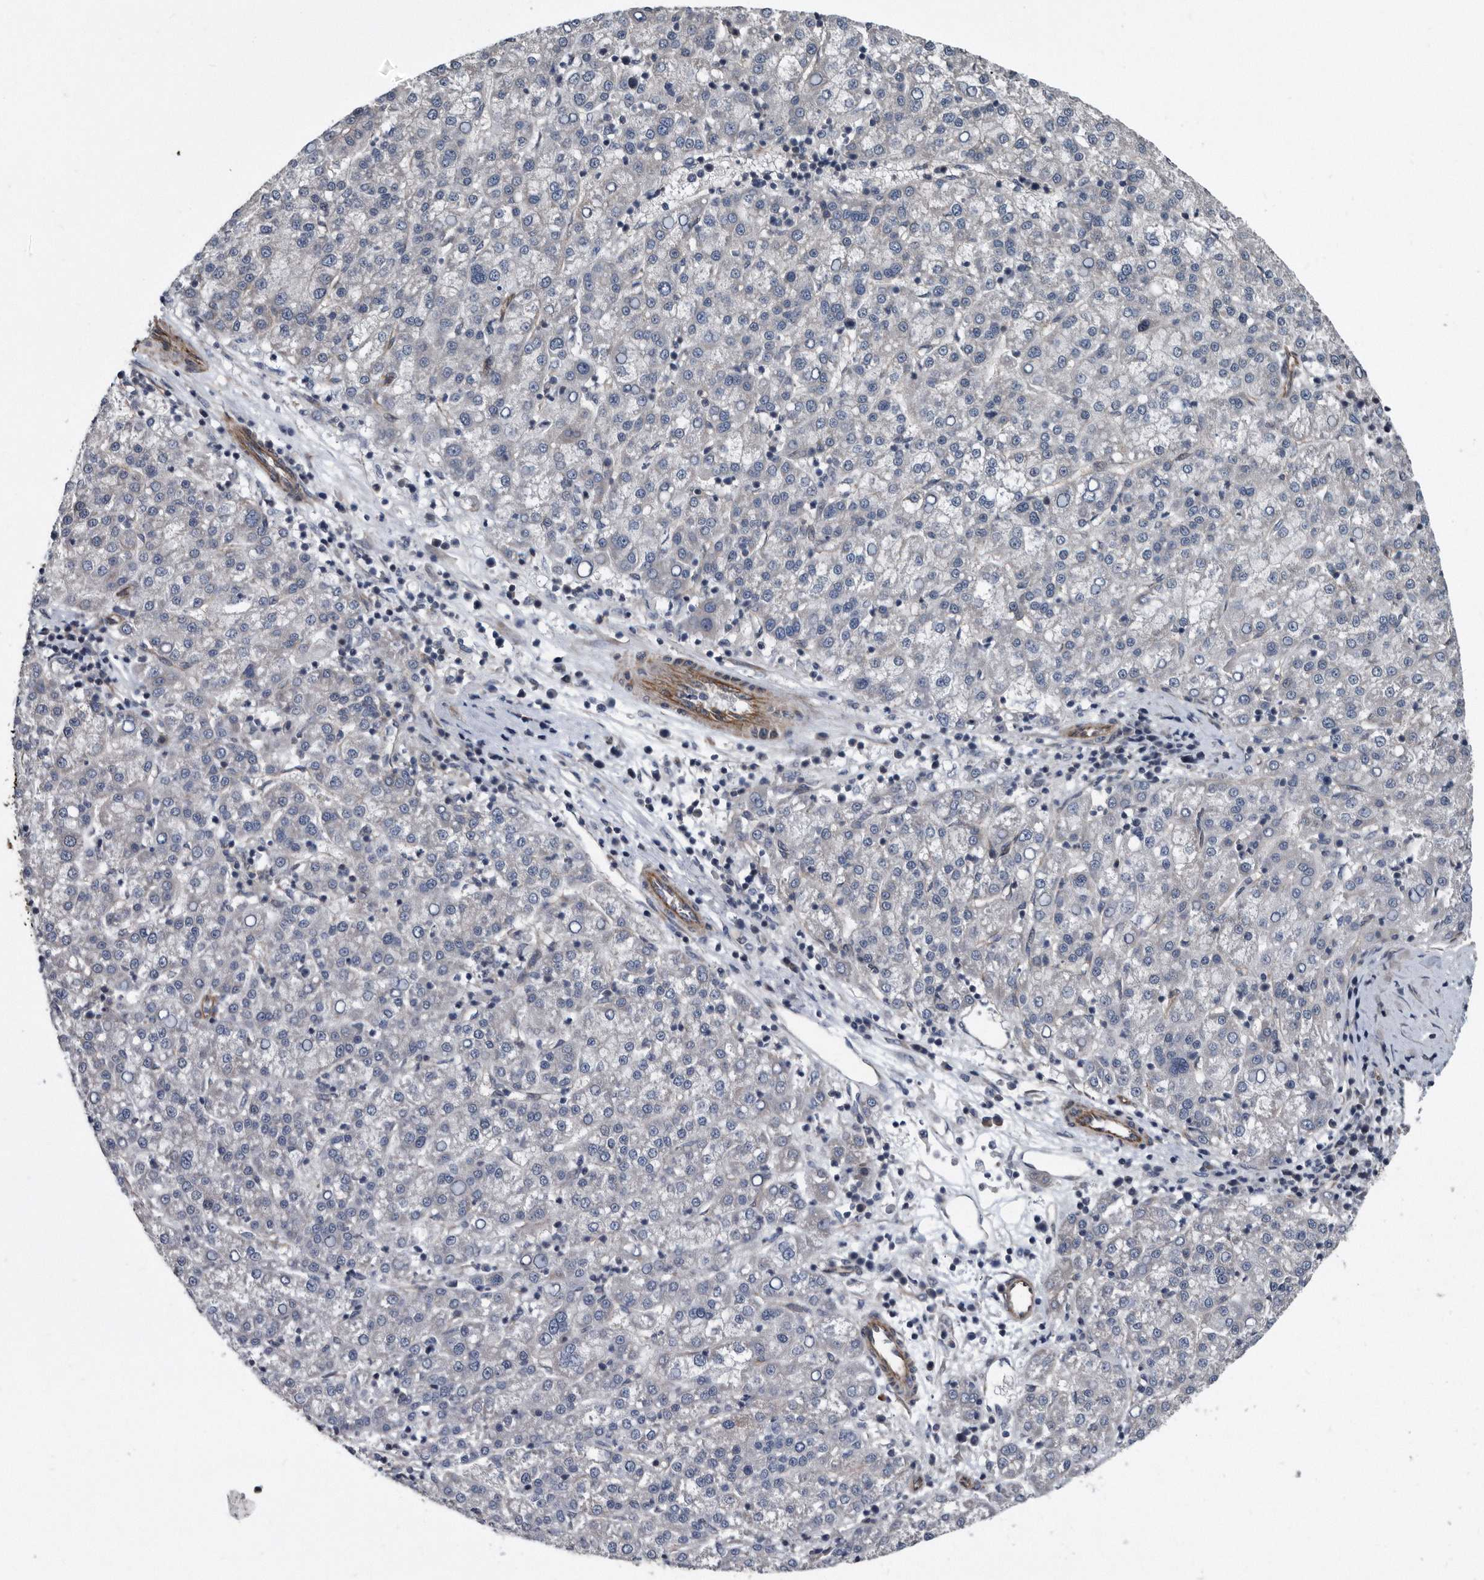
{"staining": {"intensity": "negative", "quantity": "none", "location": "none"}, "tissue": "liver cancer", "cell_type": "Tumor cells", "image_type": "cancer", "snomed": [{"axis": "morphology", "description": "Carcinoma, Hepatocellular, NOS"}, {"axis": "topography", "description": "Liver"}], "caption": "There is no significant staining in tumor cells of liver hepatocellular carcinoma.", "gene": "ARMCX1", "patient": {"sex": "female", "age": 58}}